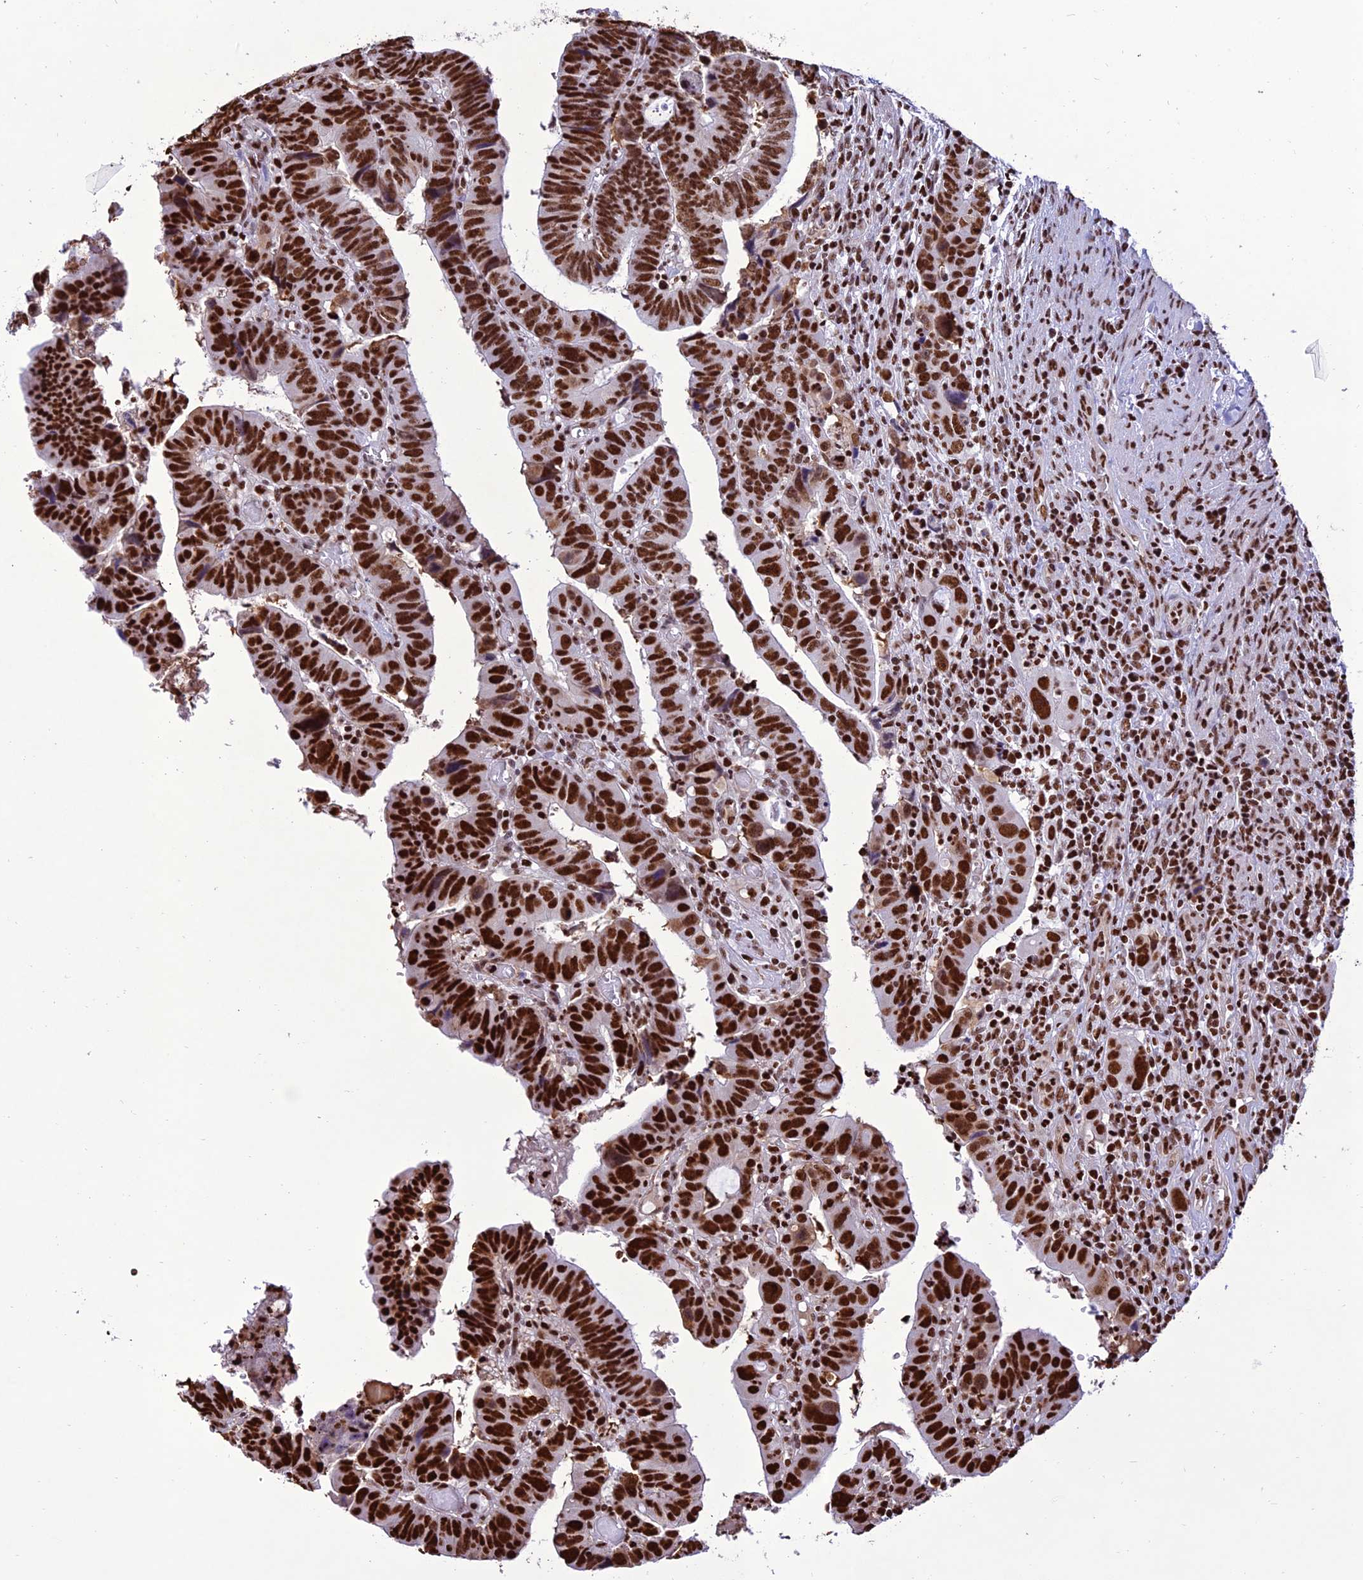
{"staining": {"intensity": "strong", "quantity": ">75%", "location": "nuclear"}, "tissue": "colorectal cancer", "cell_type": "Tumor cells", "image_type": "cancer", "snomed": [{"axis": "morphology", "description": "Normal tissue, NOS"}, {"axis": "morphology", "description": "Adenocarcinoma, NOS"}, {"axis": "topography", "description": "Rectum"}], "caption": "Immunohistochemical staining of adenocarcinoma (colorectal) shows high levels of strong nuclear expression in approximately >75% of tumor cells.", "gene": "INO80E", "patient": {"sex": "female", "age": 65}}